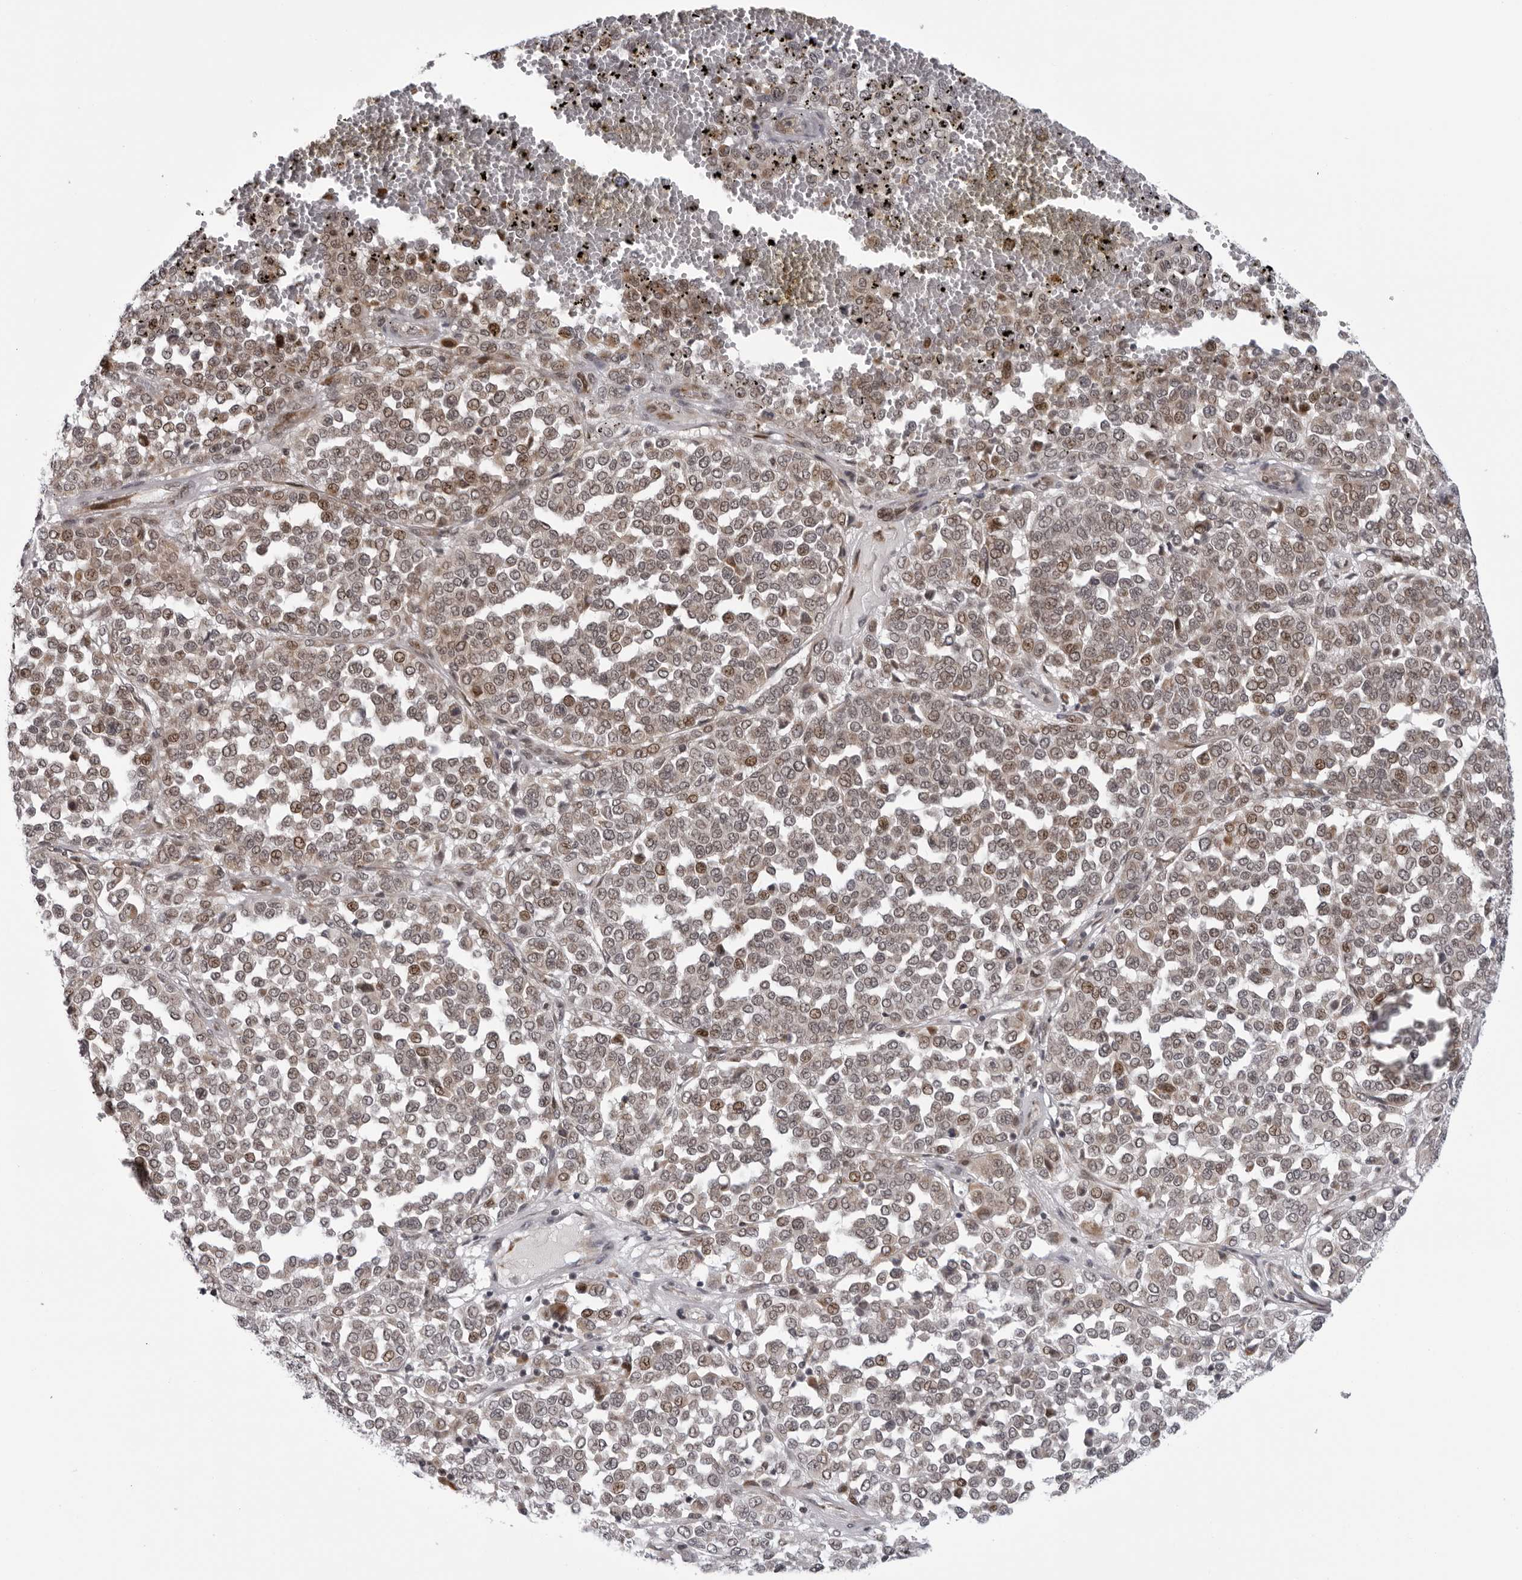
{"staining": {"intensity": "weak", "quantity": "25%-75%", "location": "nuclear"}, "tissue": "melanoma", "cell_type": "Tumor cells", "image_type": "cancer", "snomed": [{"axis": "morphology", "description": "Malignant melanoma, Metastatic site"}, {"axis": "topography", "description": "Pancreas"}], "caption": "About 25%-75% of tumor cells in malignant melanoma (metastatic site) display weak nuclear protein positivity as visualized by brown immunohistochemical staining.", "gene": "GCSAML", "patient": {"sex": "female", "age": 30}}